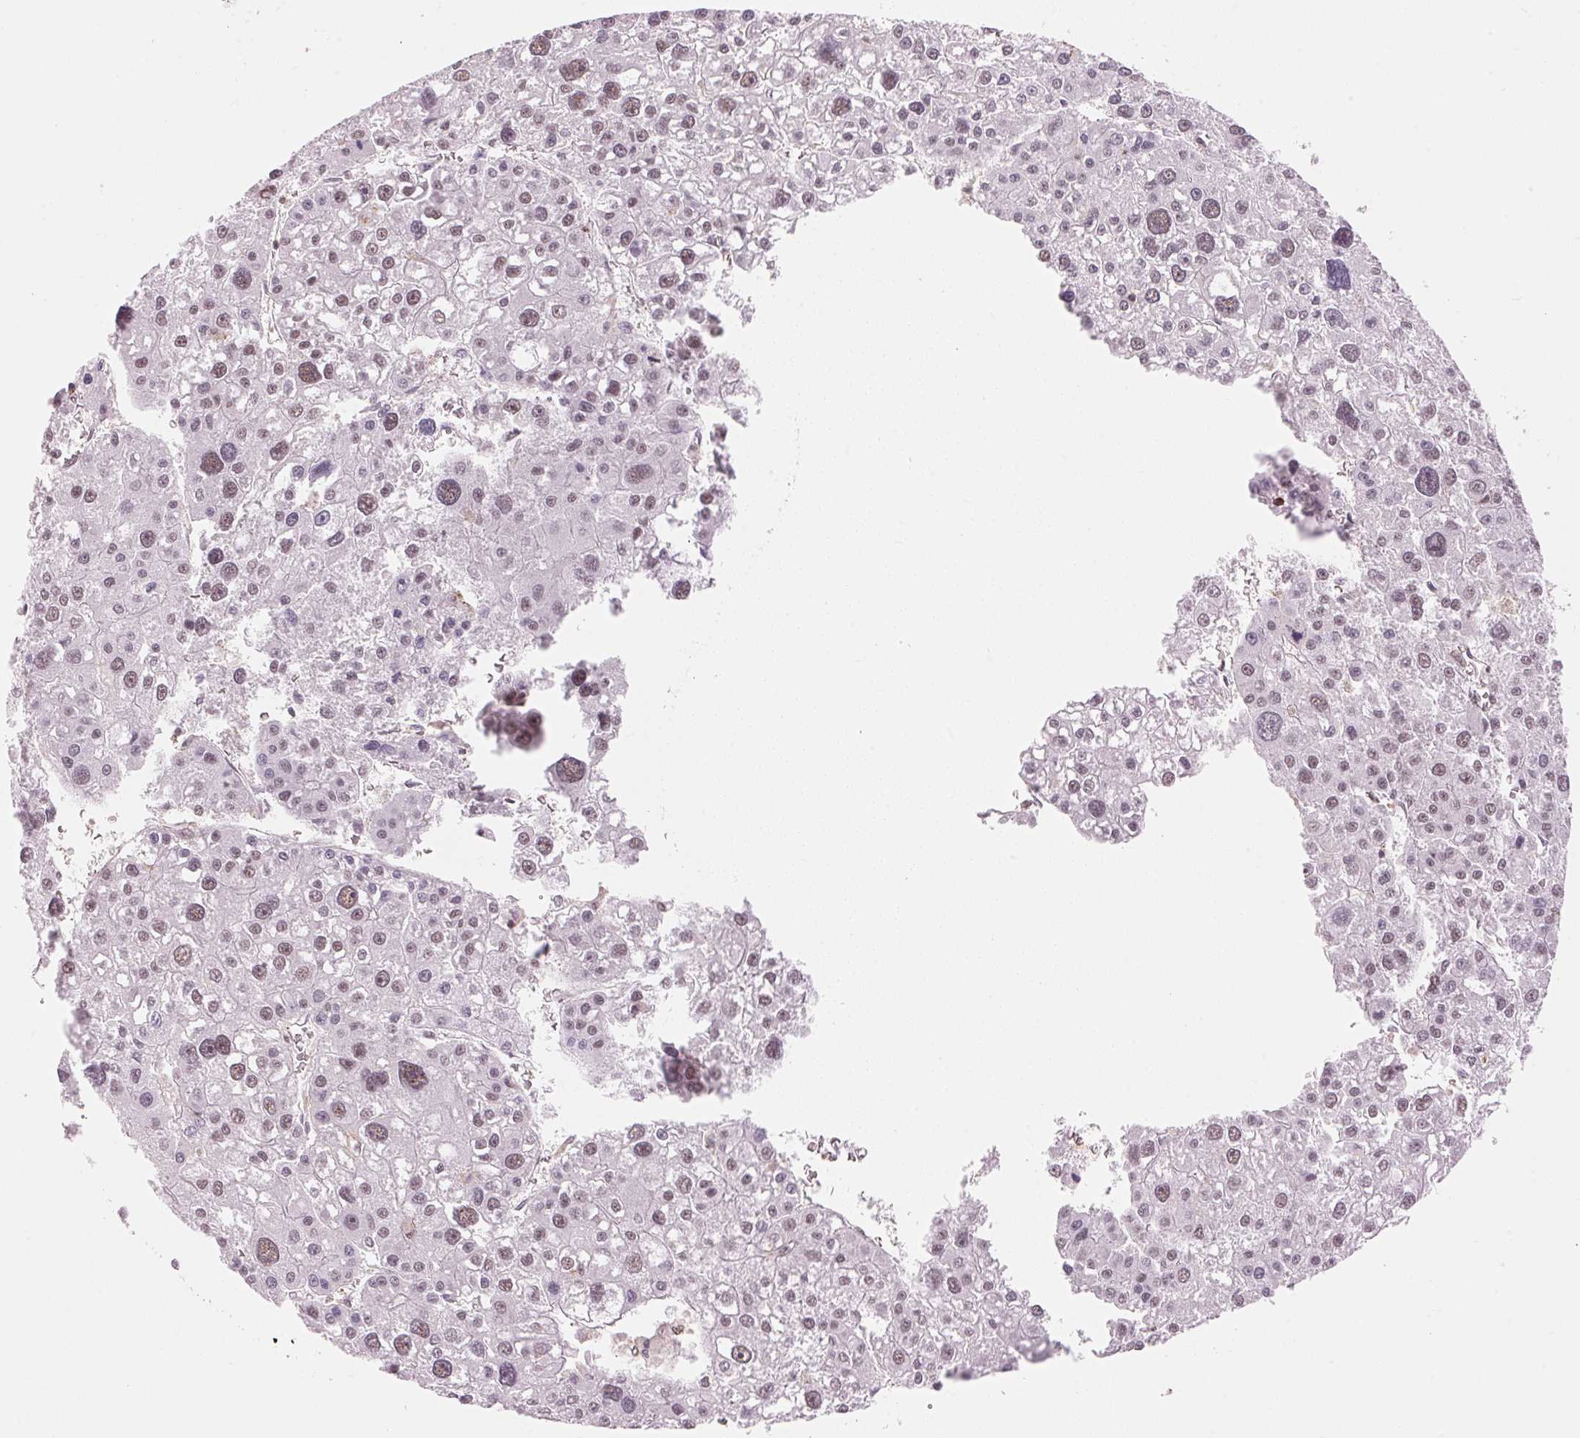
{"staining": {"intensity": "moderate", "quantity": "25%-75%", "location": "nuclear"}, "tissue": "liver cancer", "cell_type": "Tumor cells", "image_type": "cancer", "snomed": [{"axis": "morphology", "description": "Carcinoma, Hepatocellular, NOS"}, {"axis": "topography", "description": "Liver"}], "caption": "Liver cancer (hepatocellular carcinoma) stained with immunohistochemistry (IHC) reveals moderate nuclear positivity in about 25%-75% of tumor cells.", "gene": "HNRNPDL", "patient": {"sex": "male", "age": 73}}